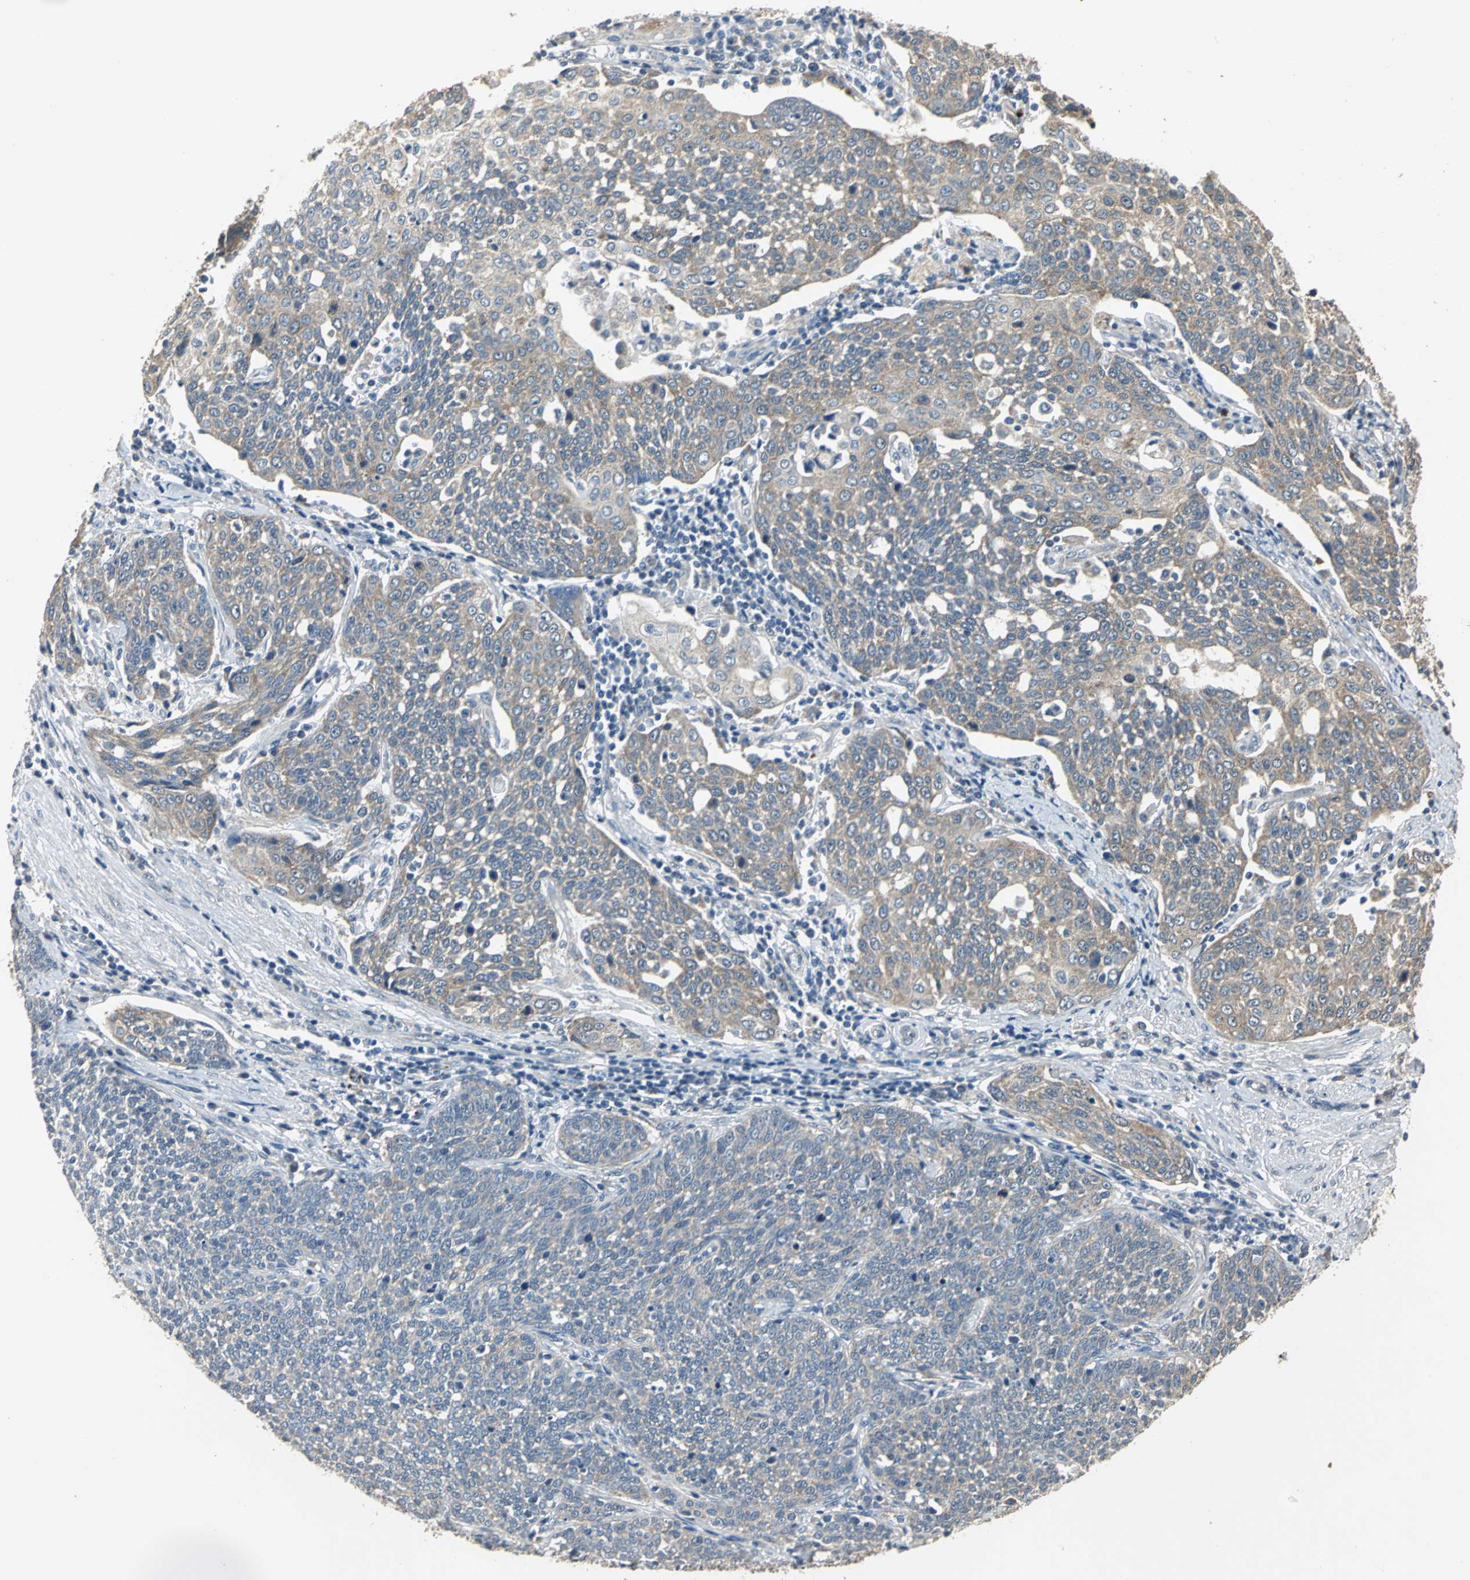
{"staining": {"intensity": "moderate", "quantity": ">75%", "location": "cytoplasmic/membranous"}, "tissue": "cervical cancer", "cell_type": "Tumor cells", "image_type": "cancer", "snomed": [{"axis": "morphology", "description": "Squamous cell carcinoma, NOS"}, {"axis": "topography", "description": "Cervix"}], "caption": "A brown stain shows moderate cytoplasmic/membranous expression of a protein in human cervical cancer tumor cells.", "gene": "OCLN", "patient": {"sex": "female", "age": 34}}